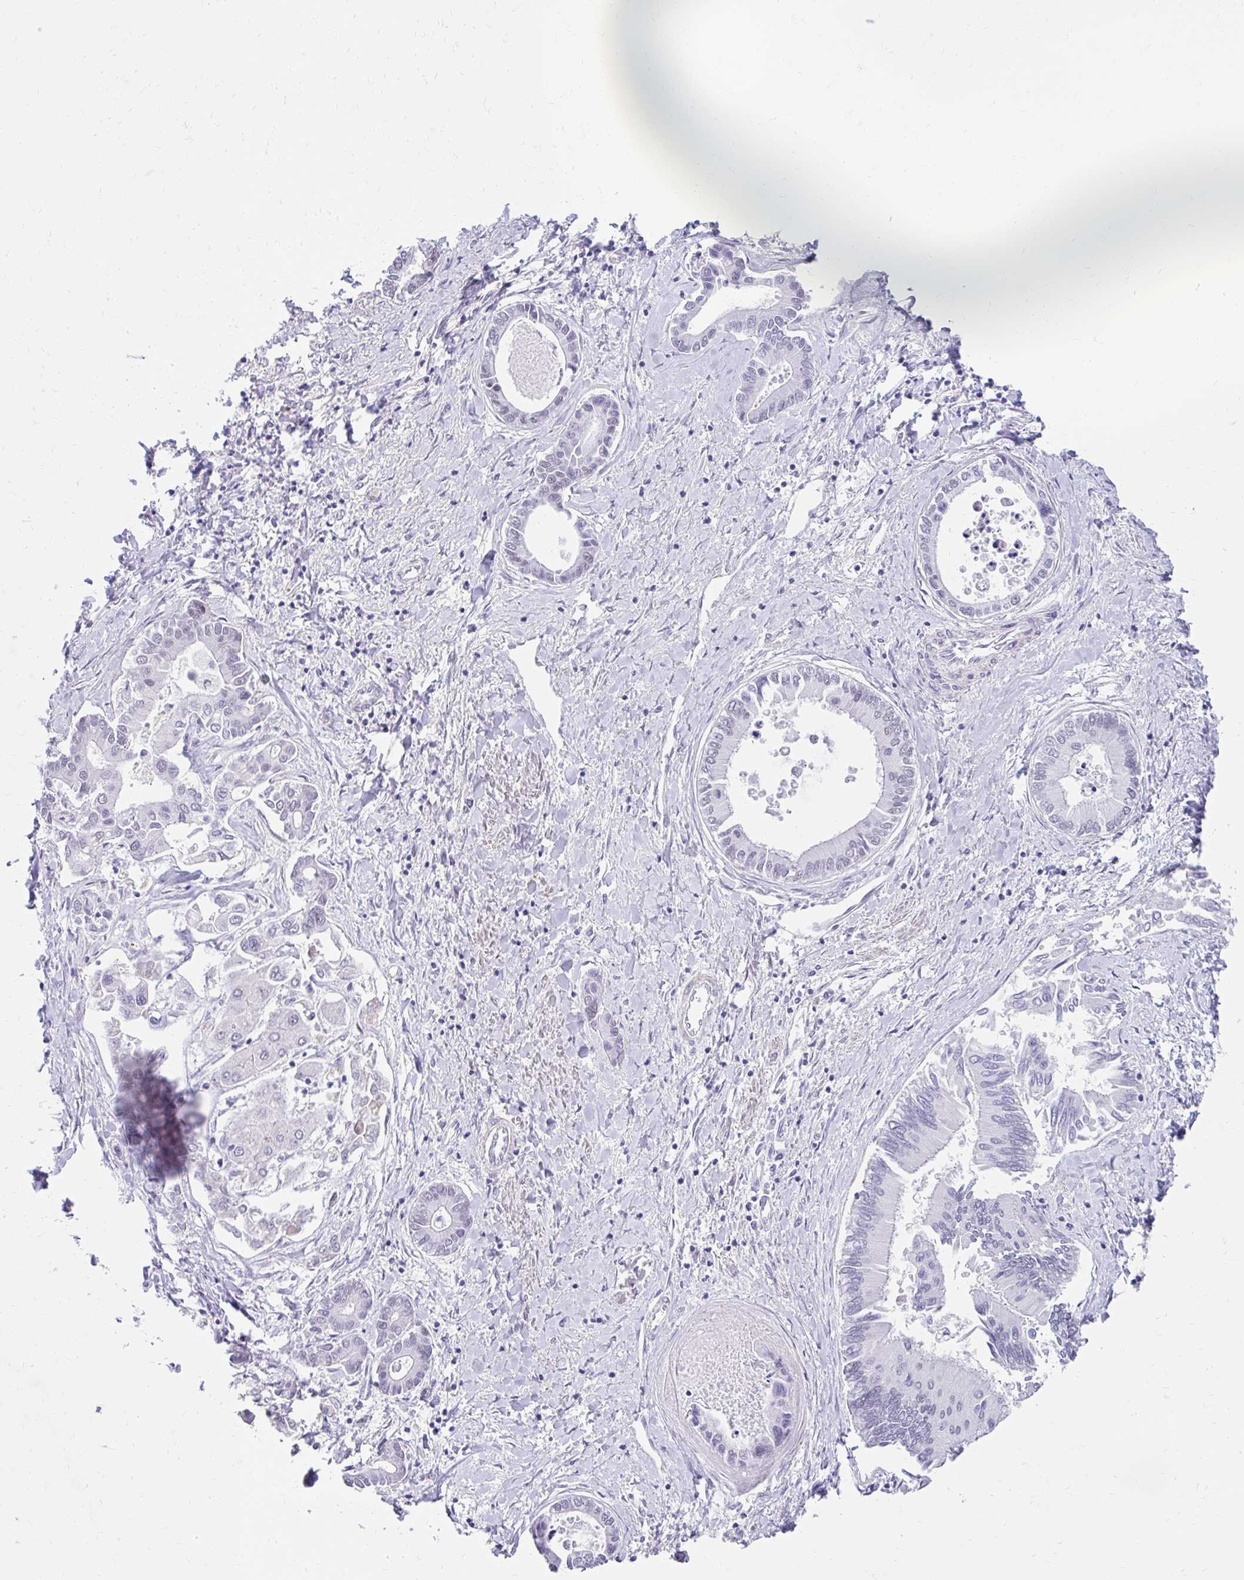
{"staining": {"intensity": "negative", "quantity": "none", "location": "none"}, "tissue": "liver cancer", "cell_type": "Tumor cells", "image_type": "cancer", "snomed": [{"axis": "morphology", "description": "Cholangiocarcinoma"}, {"axis": "topography", "description": "Liver"}], "caption": "The histopathology image exhibits no significant expression in tumor cells of liver cholangiocarcinoma.", "gene": "DCAF17", "patient": {"sex": "male", "age": 66}}